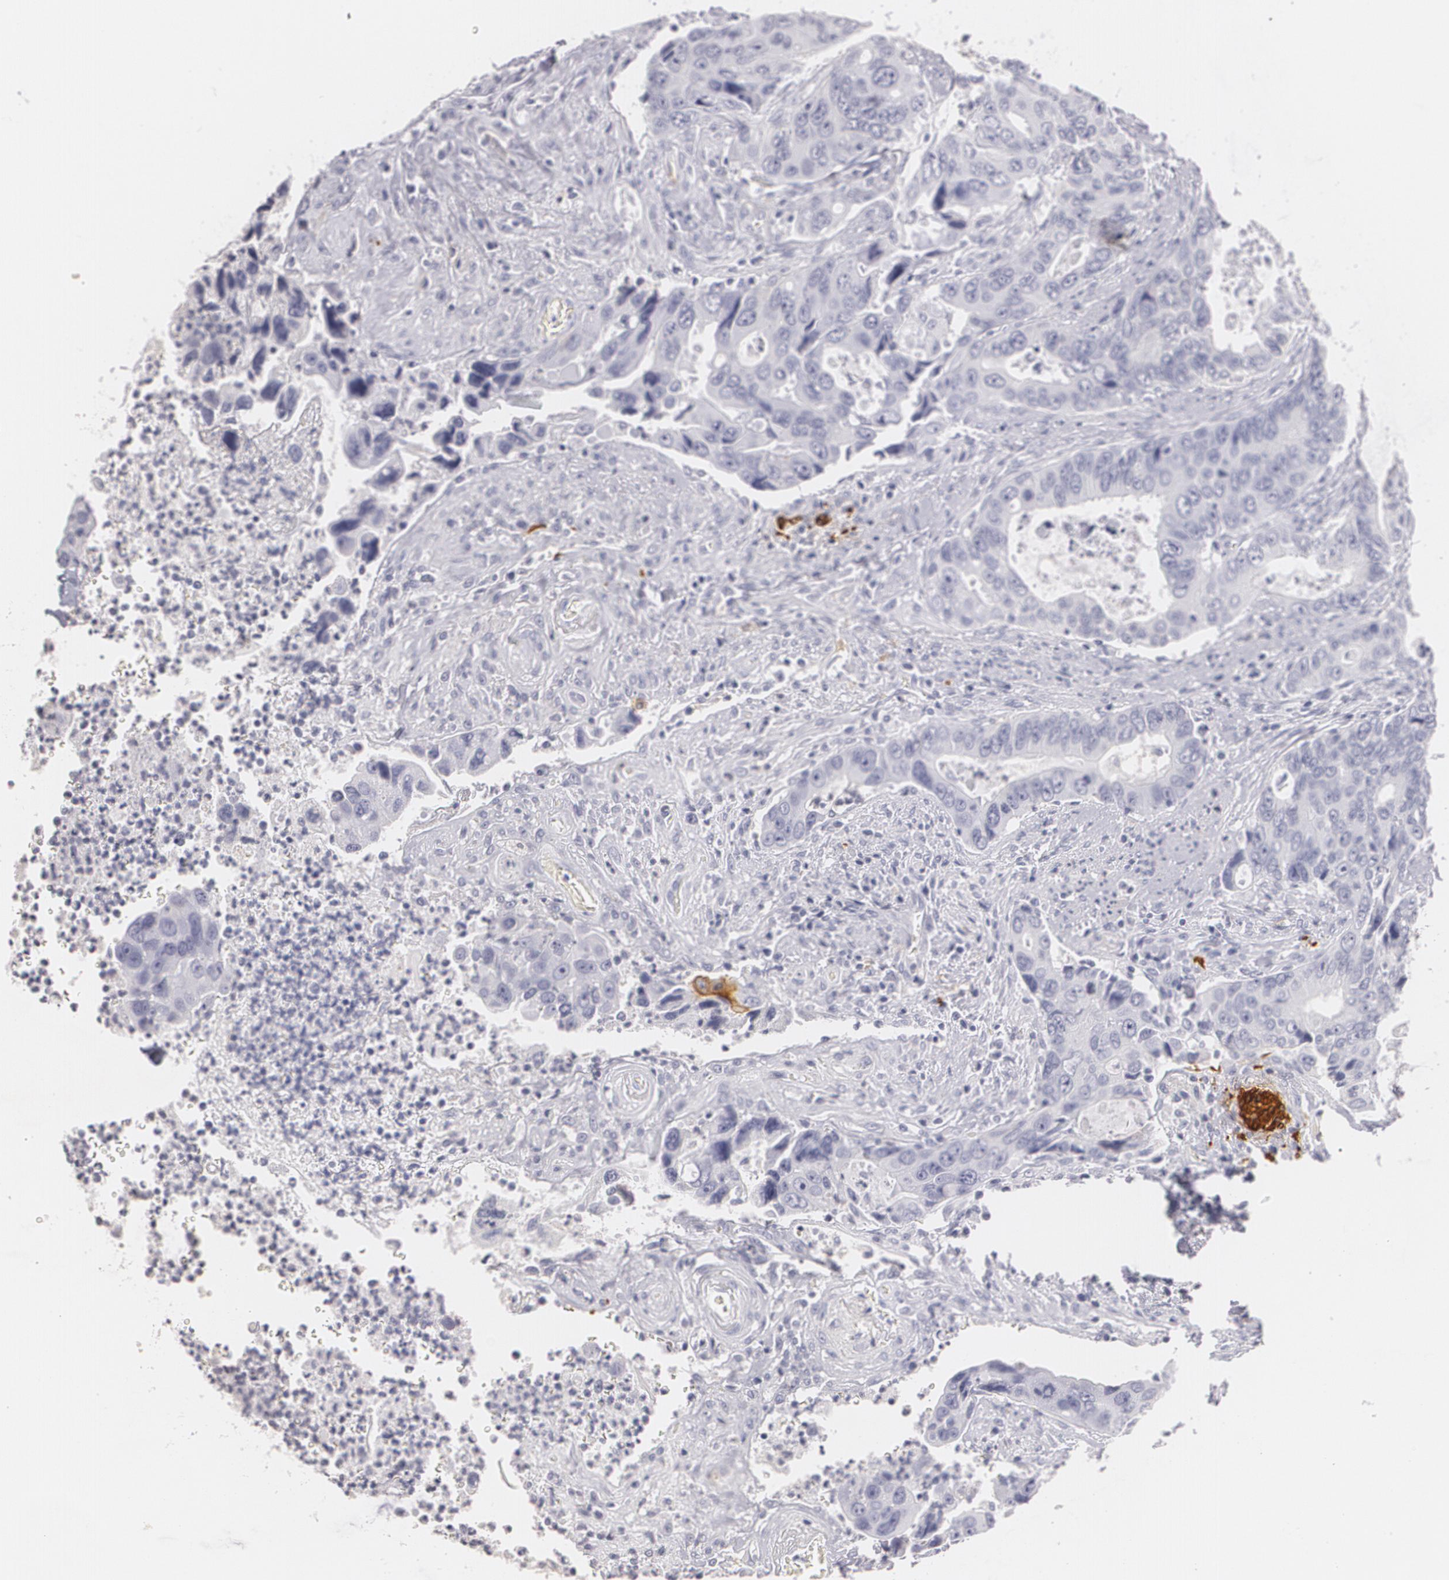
{"staining": {"intensity": "negative", "quantity": "none", "location": "none"}, "tissue": "colorectal cancer", "cell_type": "Tumor cells", "image_type": "cancer", "snomed": [{"axis": "morphology", "description": "Adenocarcinoma, NOS"}, {"axis": "topography", "description": "Rectum"}], "caption": "A photomicrograph of adenocarcinoma (colorectal) stained for a protein reveals no brown staining in tumor cells.", "gene": "NGFR", "patient": {"sex": "female", "age": 67}}